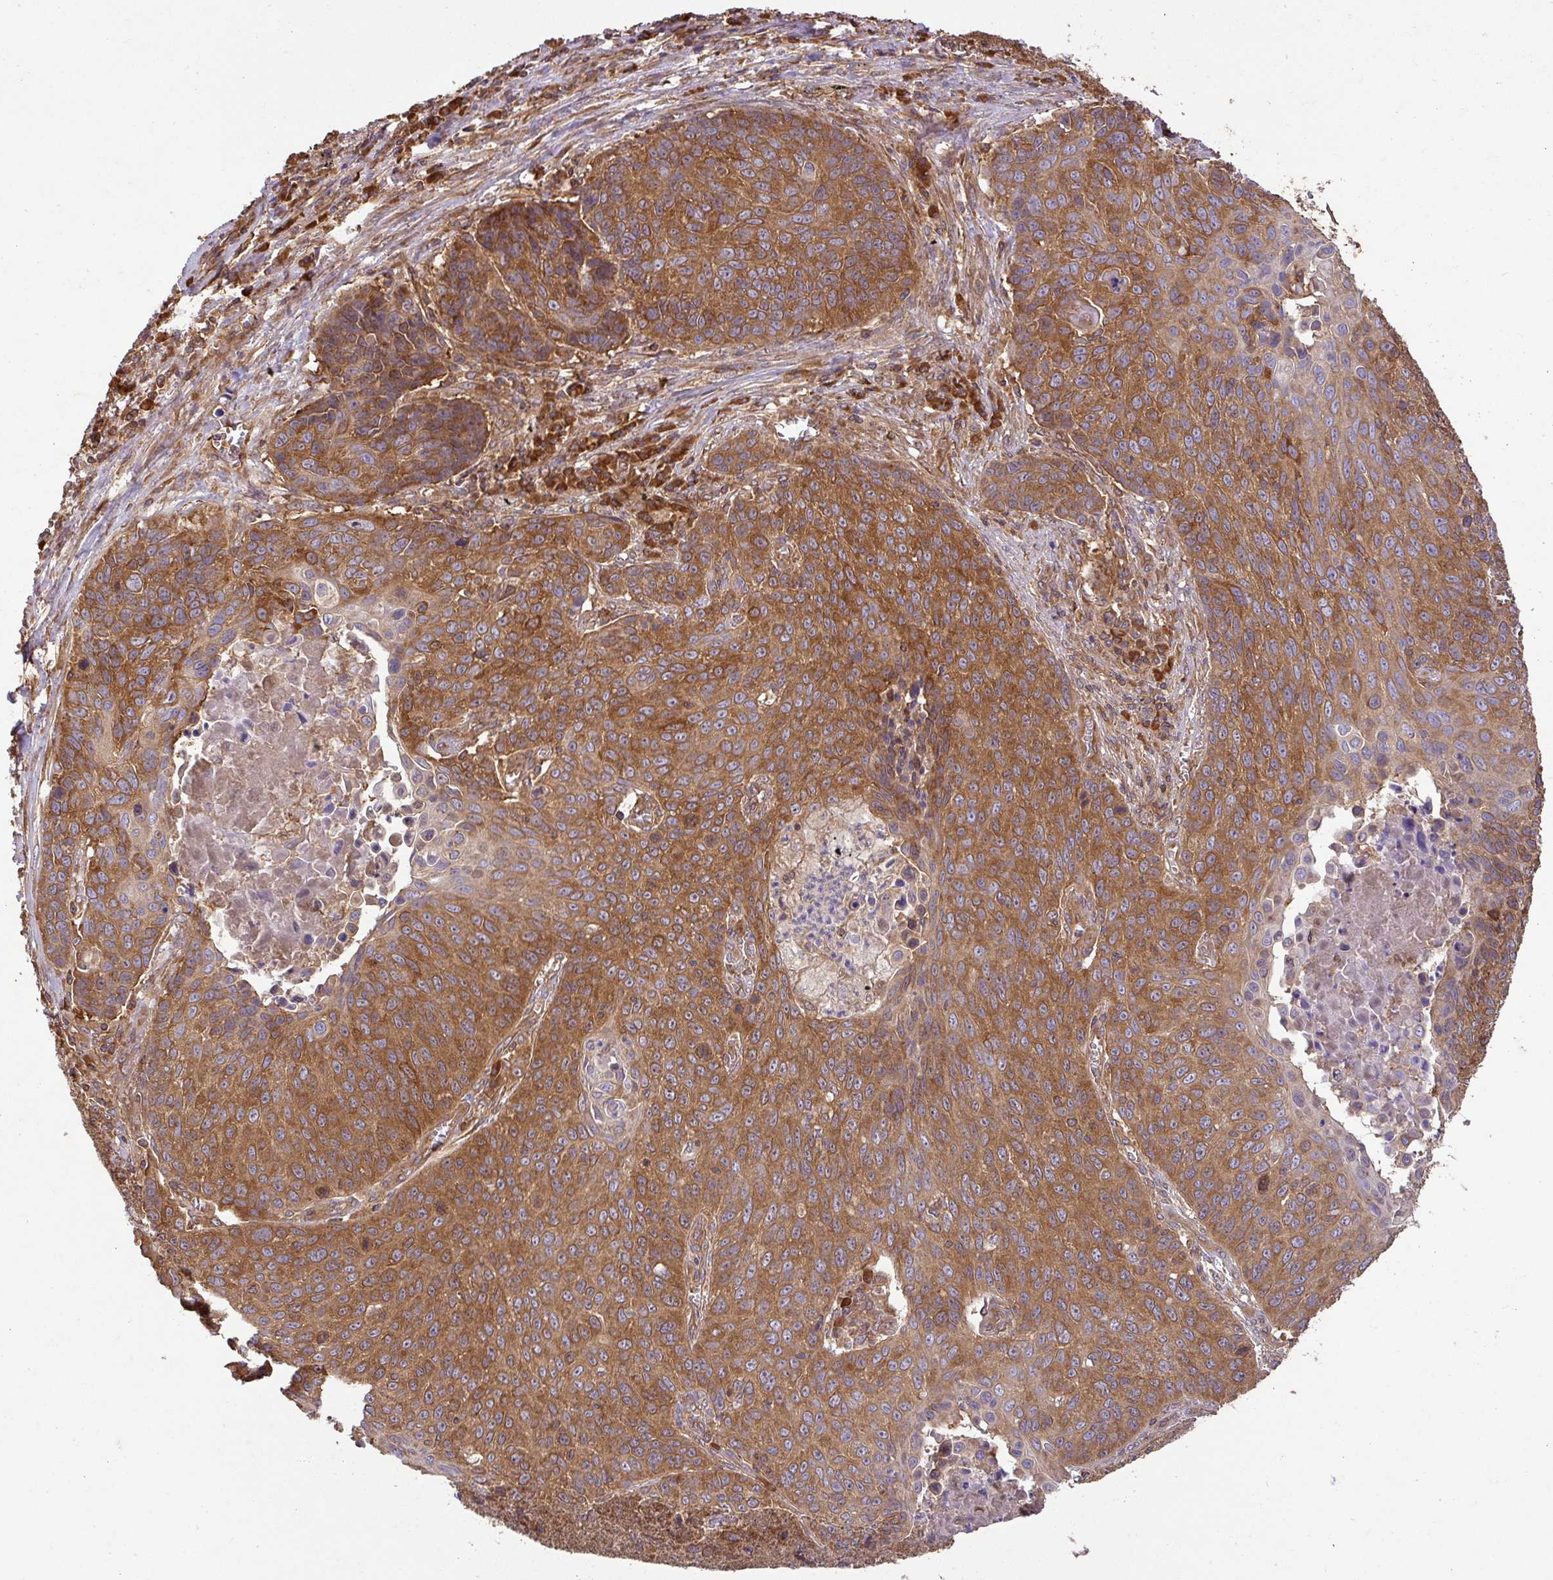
{"staining": {"intensity": "moderate", "quantity": ">75%", "location": "cytoplasmic/membranous"}, "tissue": "lung cancer", "cell_type": "Tumor cells", "image_type": "cancer", "snomed": [{"axis": "morphology", "description": "Squamous cell carcinoma, NOS"}, {"axis": "topography", "description": "Lung"}], "caption": "Immunohistochemical staining of lung cancer shows medium levels of moderate cytoplasmic/membranous protein positivity in about >75% of tumor cells.", "gene": "GSPT1", "patient": {"sex": "male", "age": 78}}